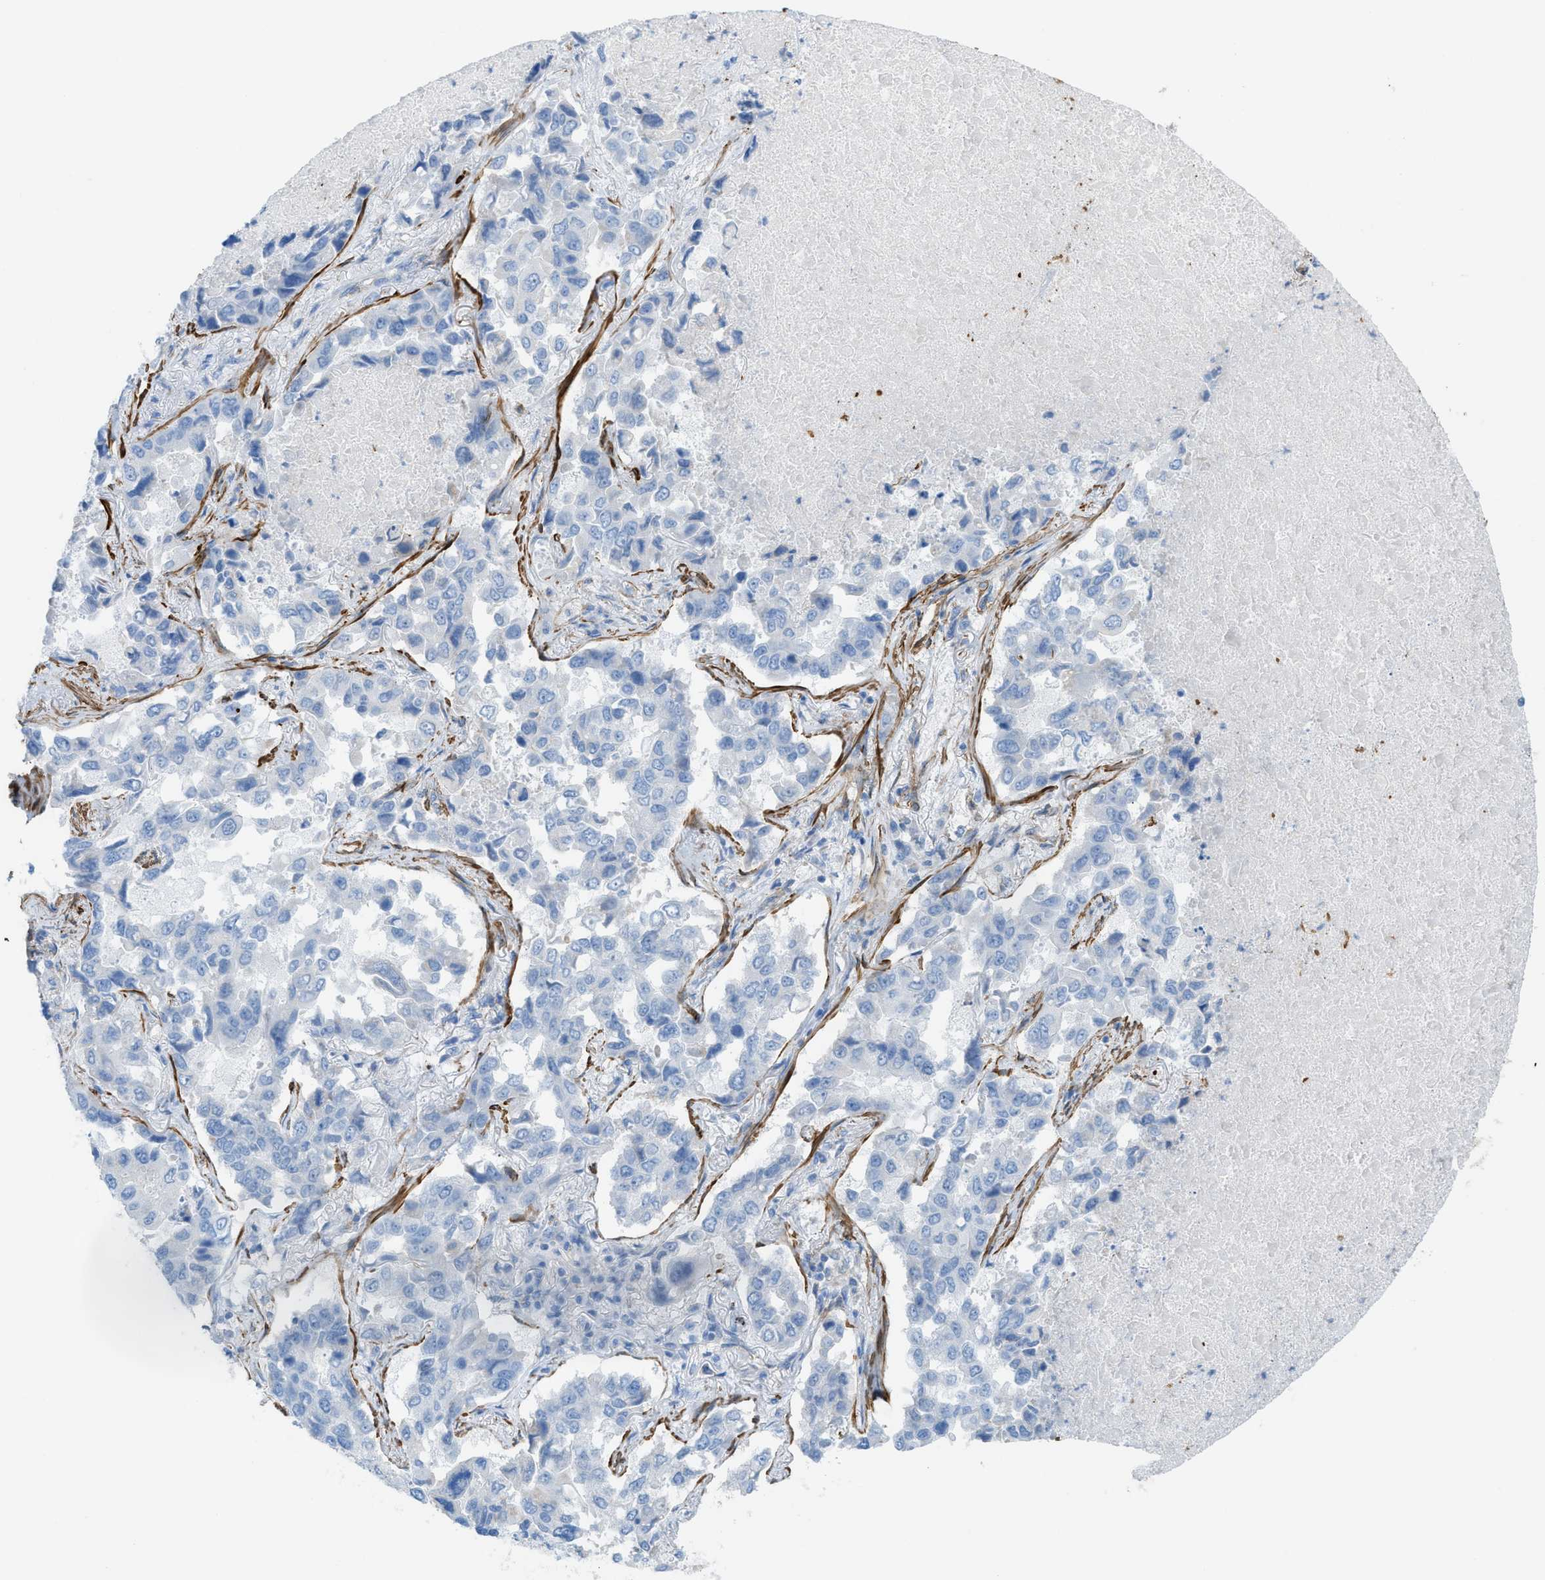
{"staining": {"intensity": "negative", "quantity": "none", "location": "none"}, "tissue": "lung cancer", "cell_type": "Tumor cells", "image_type": "cancer", "snomed": [{"axis": "morphology", "description": "Adenocarcinoma, NOS"}, {"axis": "topography", "description": "Lung"}], "caption": "The immunohistochemistry photomicrograph has no significant expression in tumor cells of lung cancer tissue.", "gene": "MYH11", "patient": {"sex": "male", "age": 64}}